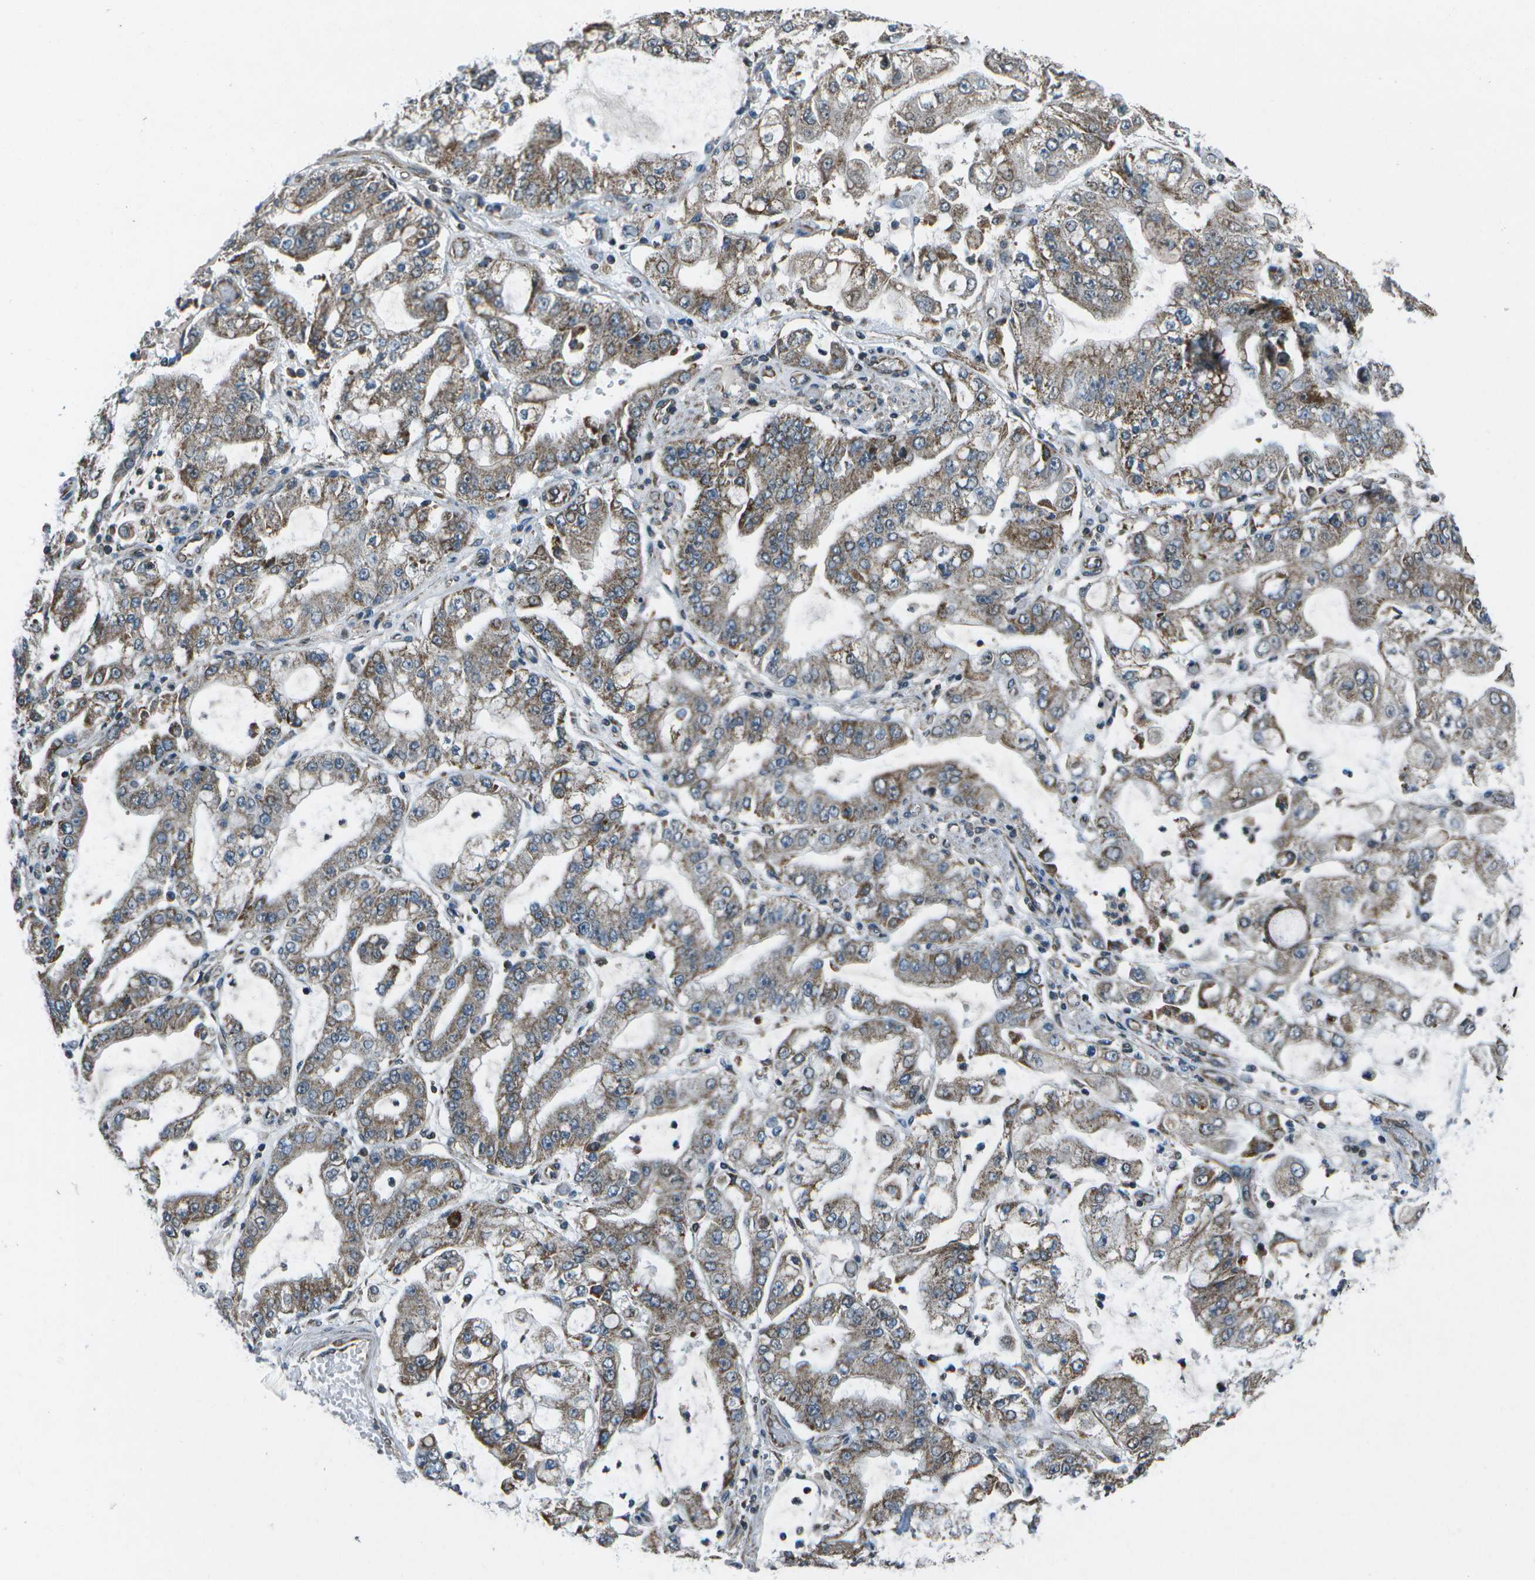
{"staining": {"intensity": "moderate", "quantity": ">75%", "location": "cytoplasmic/membranous"}, "tissue": "stomach cancer", "cell_type": "Tumor cells", "image_type": "cancer", "snomed": [{"axis": "morphology", "description": "Adenocarcinoma, NOS"}, {"axis": "topography", "description": "Stomach"}], "caption": "IHC of human stomach cancer (adenocarcinoma) shows medium levels of moderate cytoplasmic/membranous expression in approximately >75% of tumor cells. The staining was performed using DAB (3,3'-diaminobenzidine), with brown indicating positive protein expression. Nuclei are stained blue with hematoxylin.", "gene": "EIF2AK1", "patient": {"sex": "male", "age": 76}}